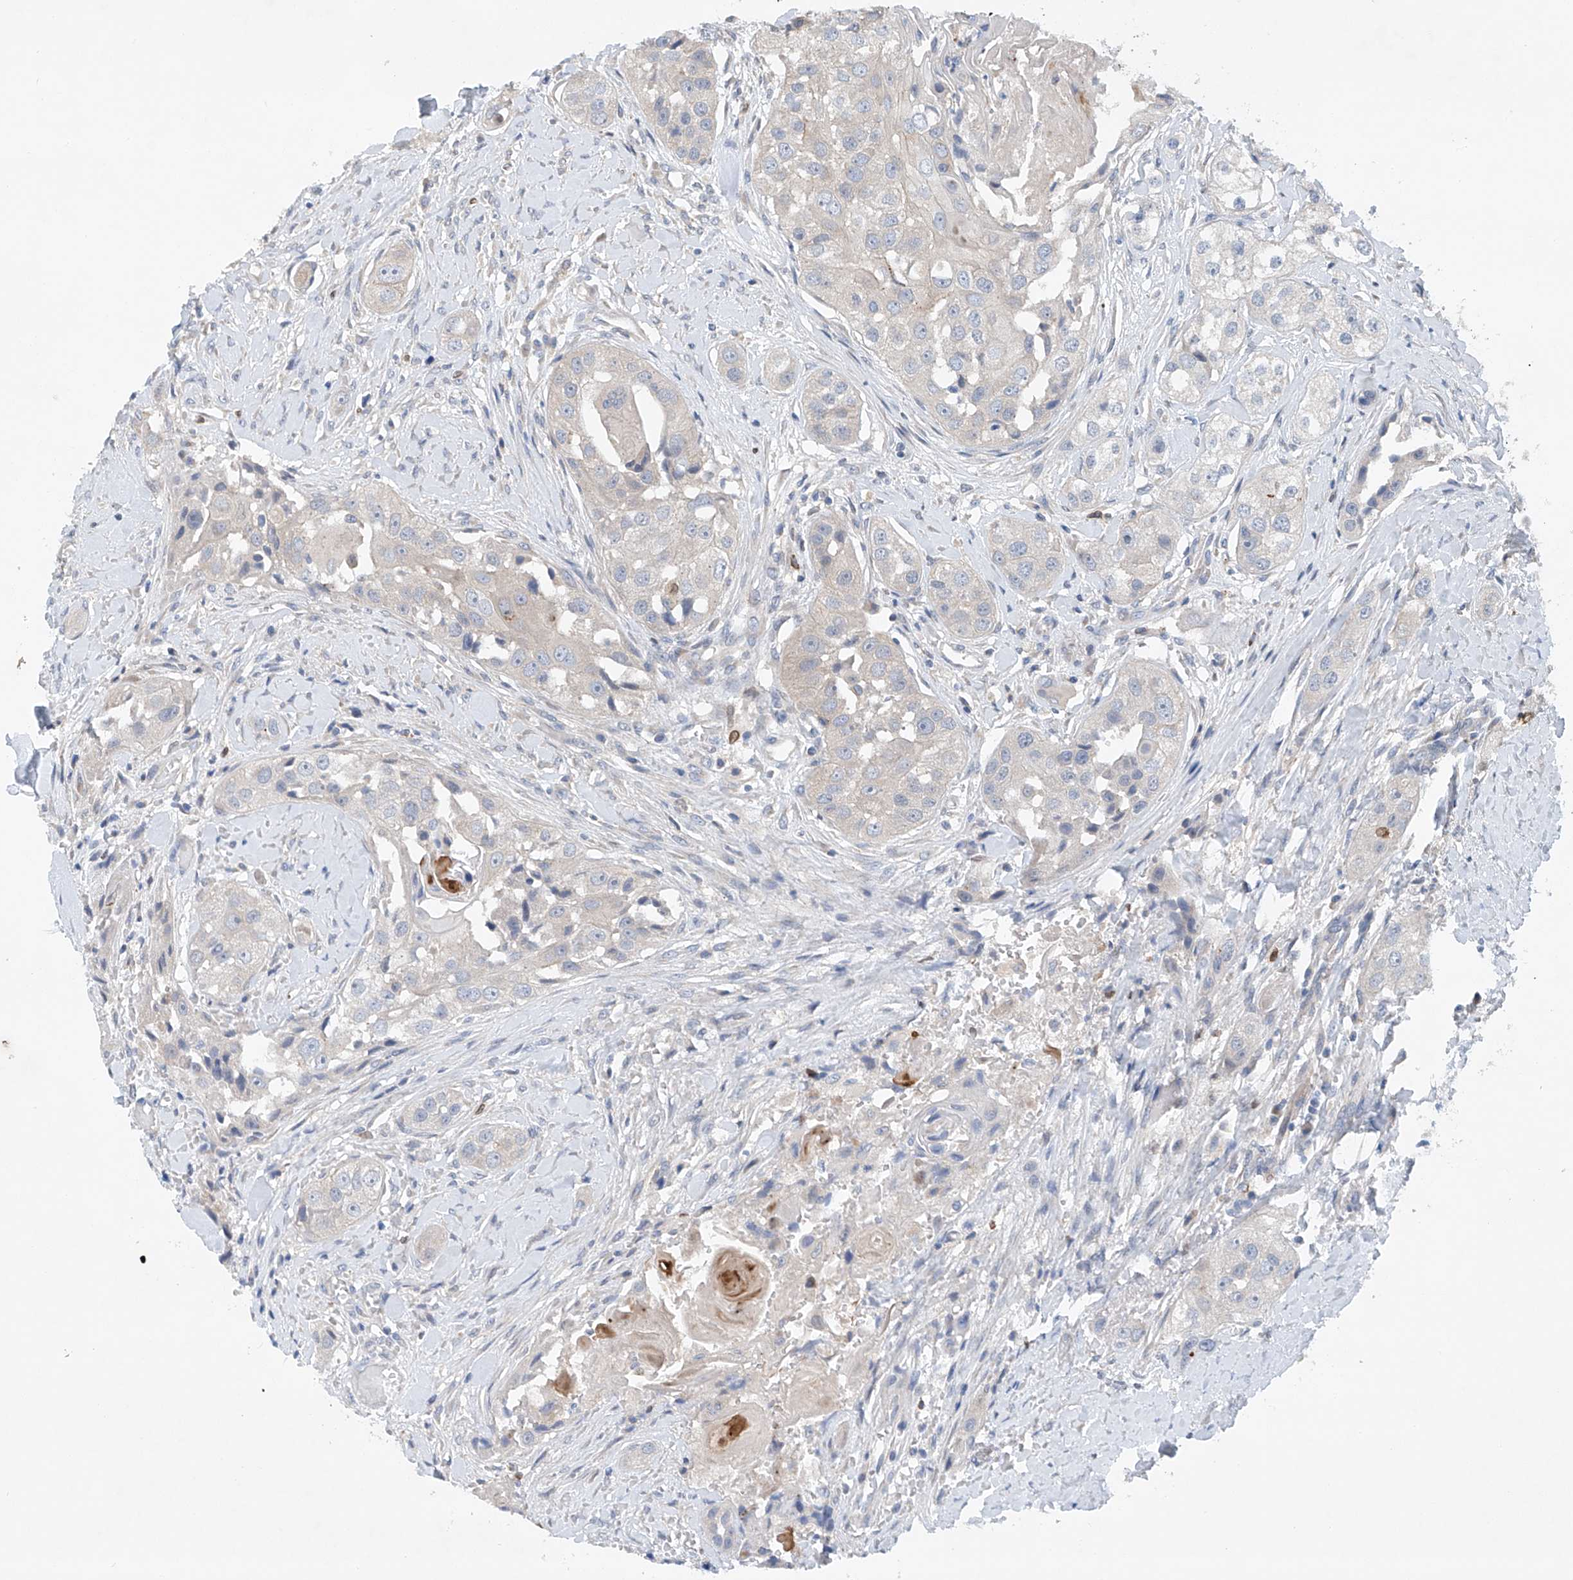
{"staining": {"intensity": "negative", "quantity": "none", "location": "none"}, "tissue": "head and neck cancer", "cell_type": "Tumor cells", "image_type": "cancer", "snomed": [{"axis": "morphology", "description": "Normal tissue, NOS"}, {"axis": "morphology", "description": "Squamous cell carcinoma, NOS"}, {"axis": "topography", "description": "Skeletal muscle"}, {"axis": "topography", "description": "Head-Neck"}], "caption": "This is an immunohistochemistry image of human head and neck cancer. There is no expression in tumor cells.", "gene": "CEP85L", "patient": {"sex": "male", "age": 51}}